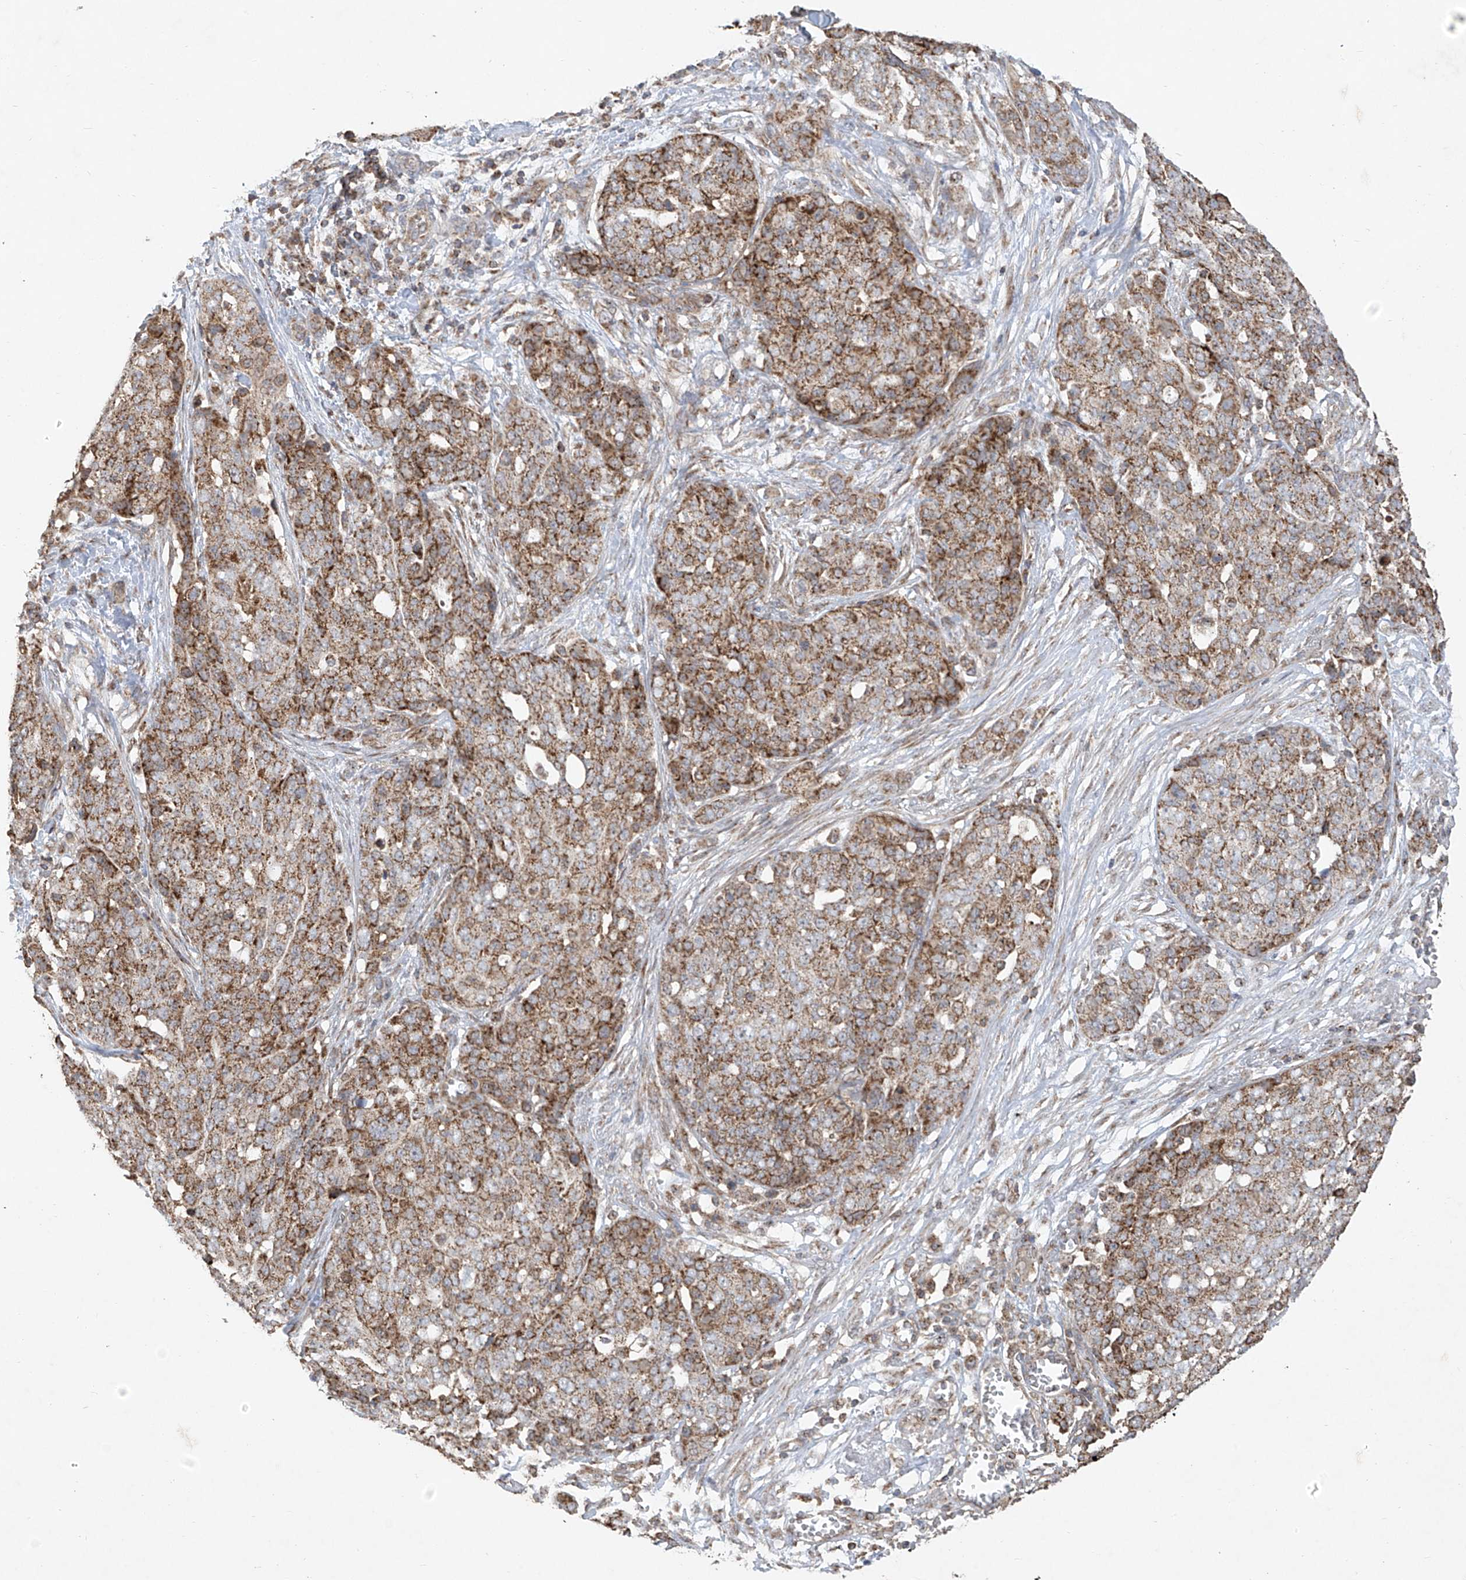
{"staining": {"intensity": "moderate", "quantity": ">75%", "location": "cytoplasmic/membranous"}, "tissue": "ovarian cancer", "cell_type": "Tumor cells", "image_type": "cancer", "snomed": [{"axis": "morphology", "description": "Cystadenocarcinoma, serous, NOS"}, {"axis": "topography", "description": "Soft tissue"}, {"axis": "topography", "description": "Ovary"}], "caption": "Ovarian serous cystadenocarcinoma stained with IHC displays moderate cytoplasmic/membranous positivity in approximately >75% of tumor cells.", "gene": "UQCC1", "patient": {"sex": "female", "age": 57}}